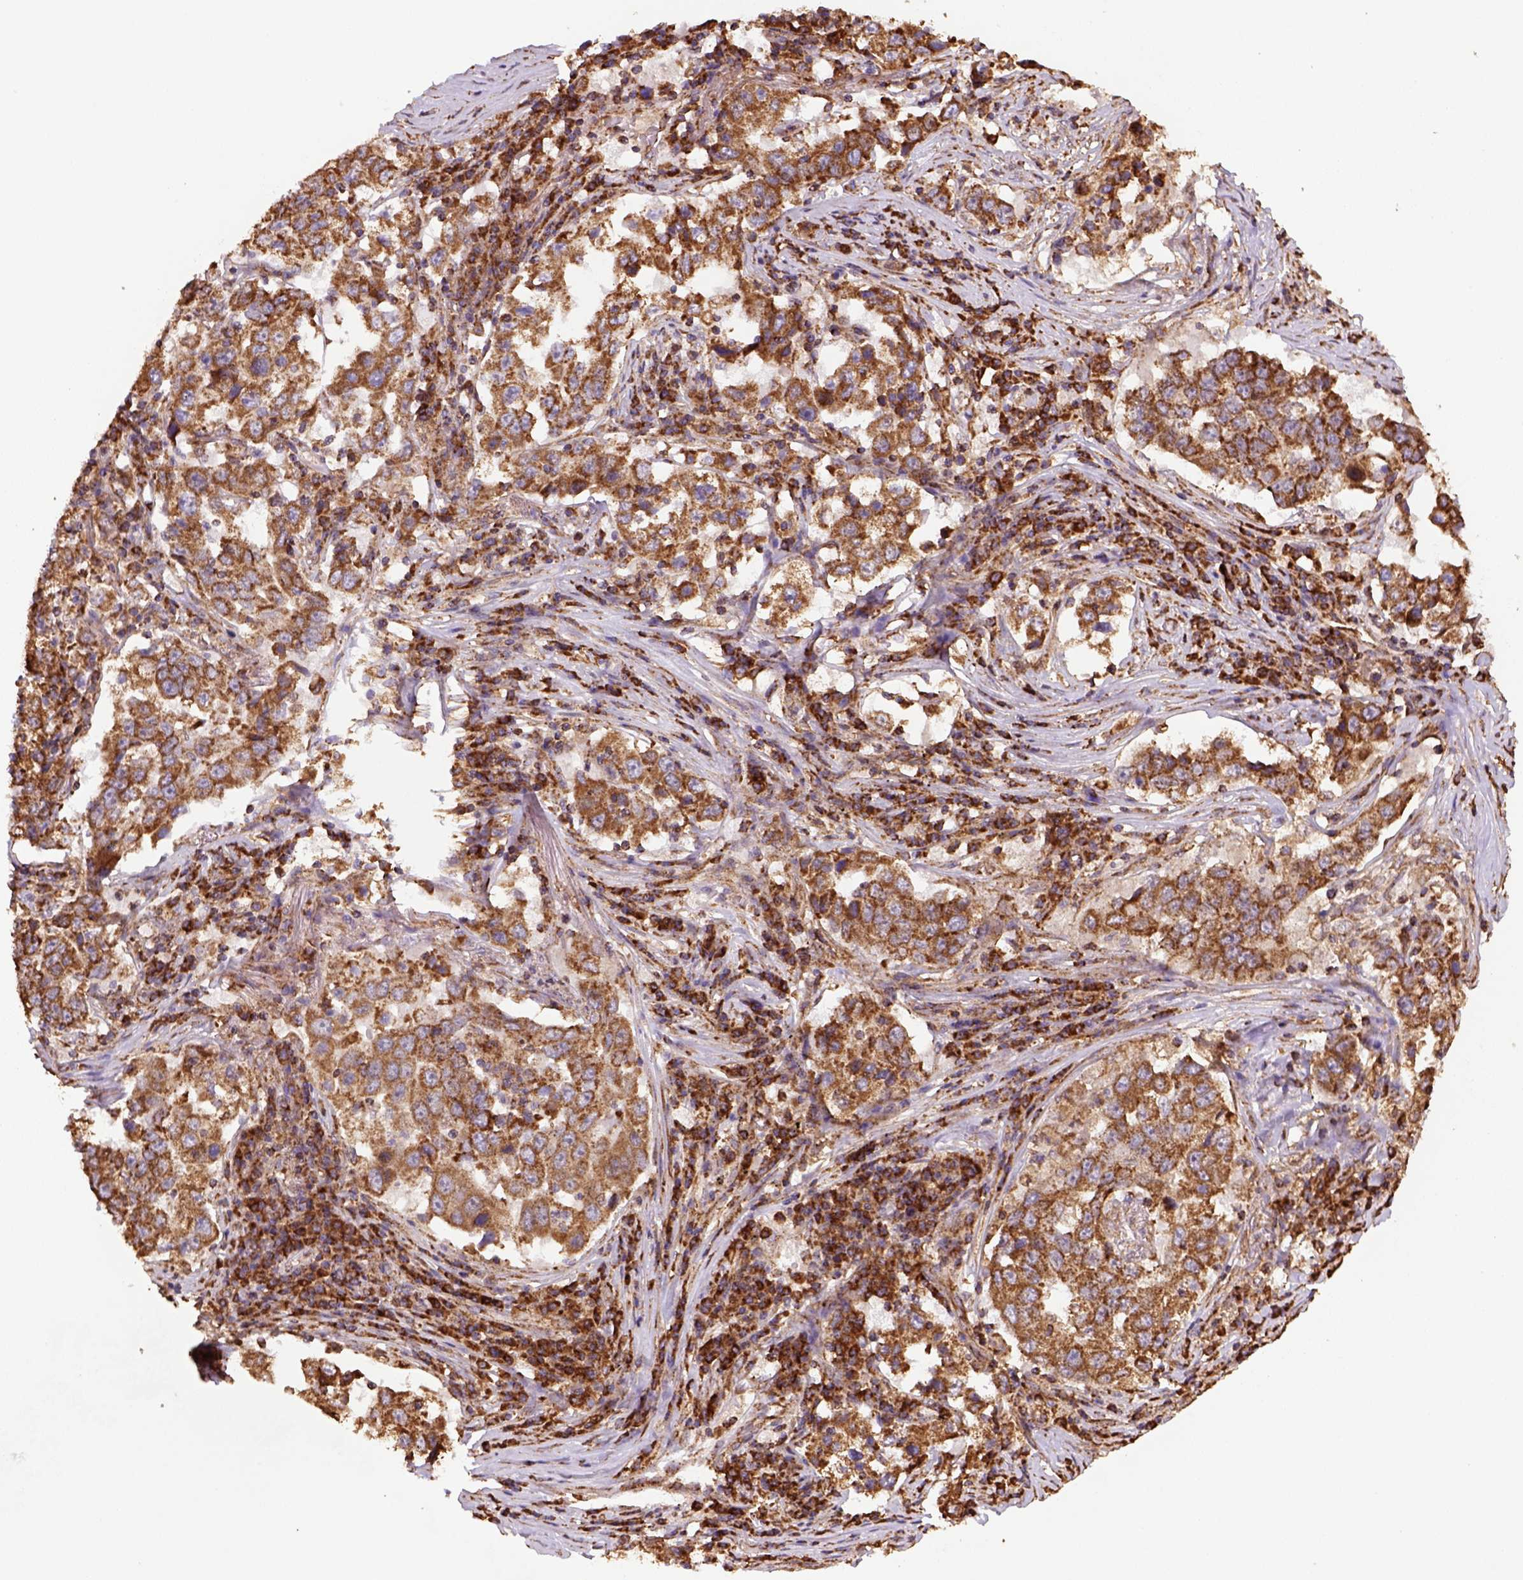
{"staining": {"intensity": "moderate", "quantity": ">75%", "location": "cytoplasmic/membranous"}, "tissue": "lung cancer", "cell_type": "Tumor cells", "image_type": "cancer", "snomed": [{"axis": "morphology", "description": "Adenocarcinoma, NOS"}, {"axis": "topography", "description": "Lung"}], "caption": "This is an image of immunohistochemistry (IHC) staining of lung cancer, which shows moderate expression in the cytoplasmic/membranous of tumor cells.", "gene": "MAPK8IP3", "patient": {"sex": "male", "age": 73}}